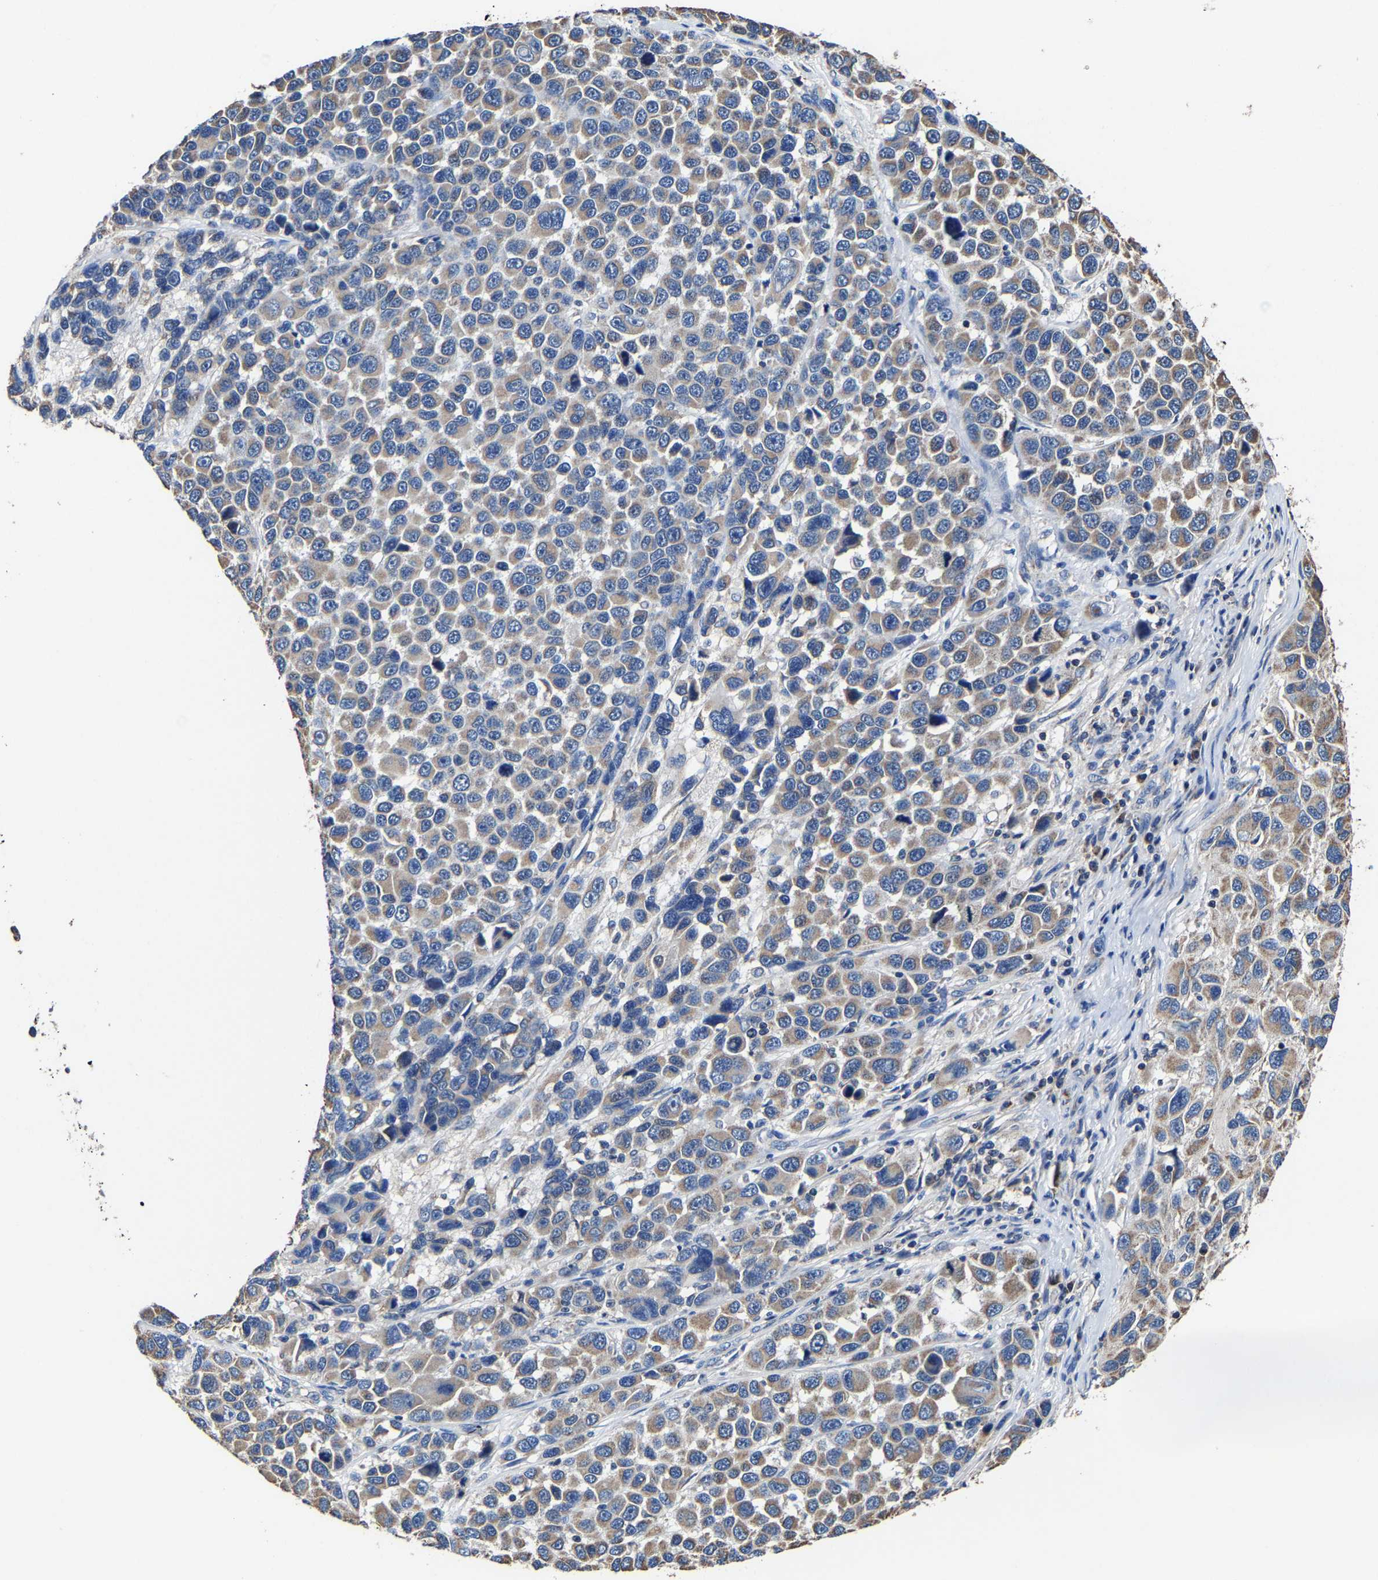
{"staining": {"intensity": "weak", "quantity": ">75%", "location": "cytoplasmic/membranous"}, "tissue": "melanoma", "cell_type": "Tumor cells", "image_type": "cancer", "snomed": [{"axis": "morphology", "description": "Malignant melanoma, NOS"}, {"axis": "topography", "description": "Skin"}], "caption": "This histopathology image displays immunohistochemistry (IHC) staining of malignant melanoma, with low weak cytoplasmic/membranous expression in approximately >75% of tumor cells.", "gene": "ZCCHC7", "patient": {"sex": "male", "age": 53}}